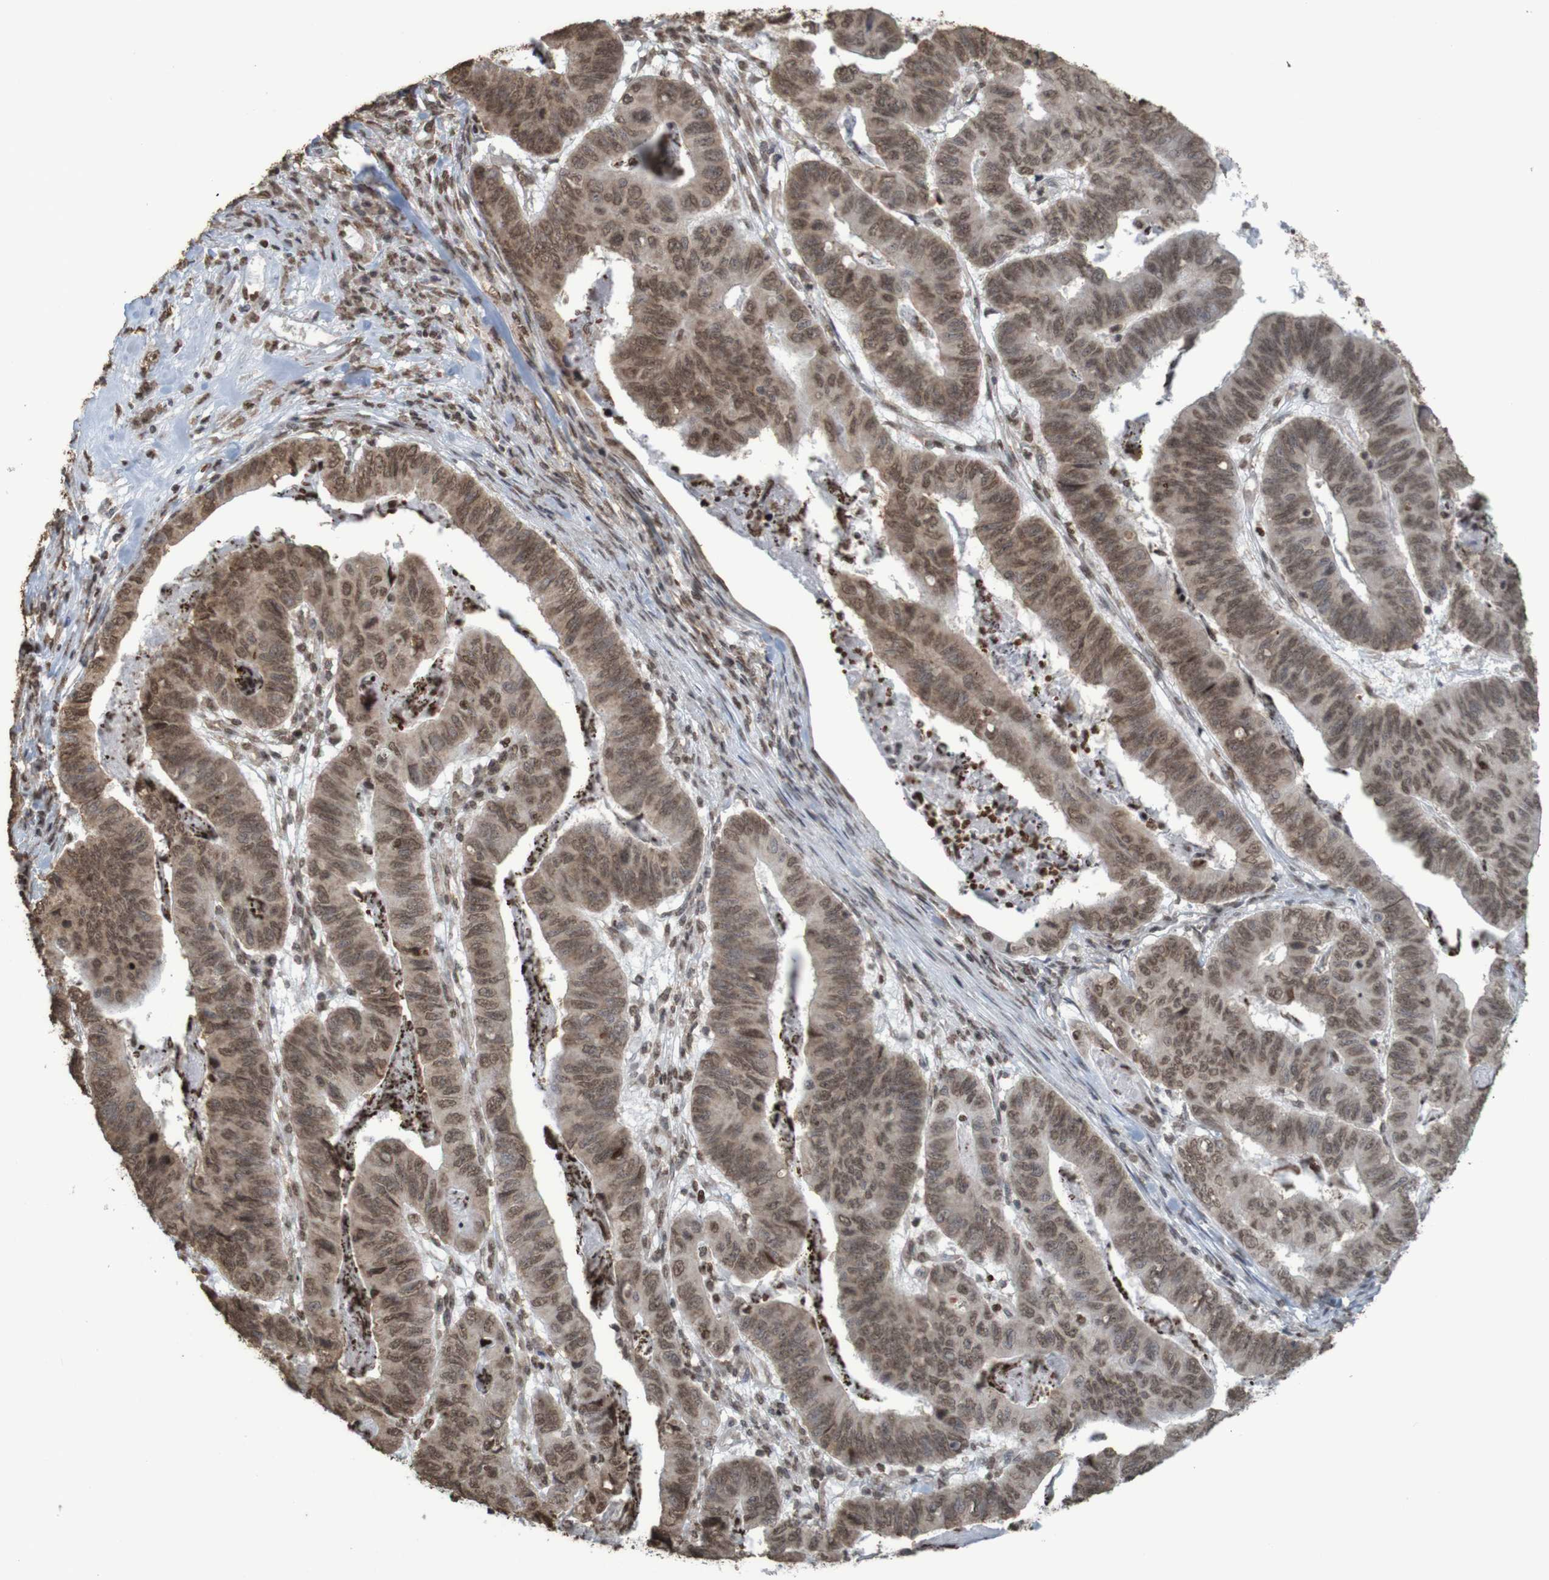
{"staining": {"intensity": "moderate", "quantity": ">75%", "location": "cytoplasmic/membranous,nuclear"}, "tissue": "stomach cancer", "cell_type": "Tumor cells", "image_type": "cancer", "snomed": [{"axis": "morphology", "description": "Adenocarcinoma, NOS"}, {"axis": "topography", "description": "Stomach, lower"}], "caption": "Immunohistochemical staining of adenocarcinoma (stomach) demonstrates moderate cytoplasmic/membranous and nuclear protein positivity in approximately >75% of tumor cells.", "gene": "GFI1", "patient": {"sex": "male", "age": 77}}